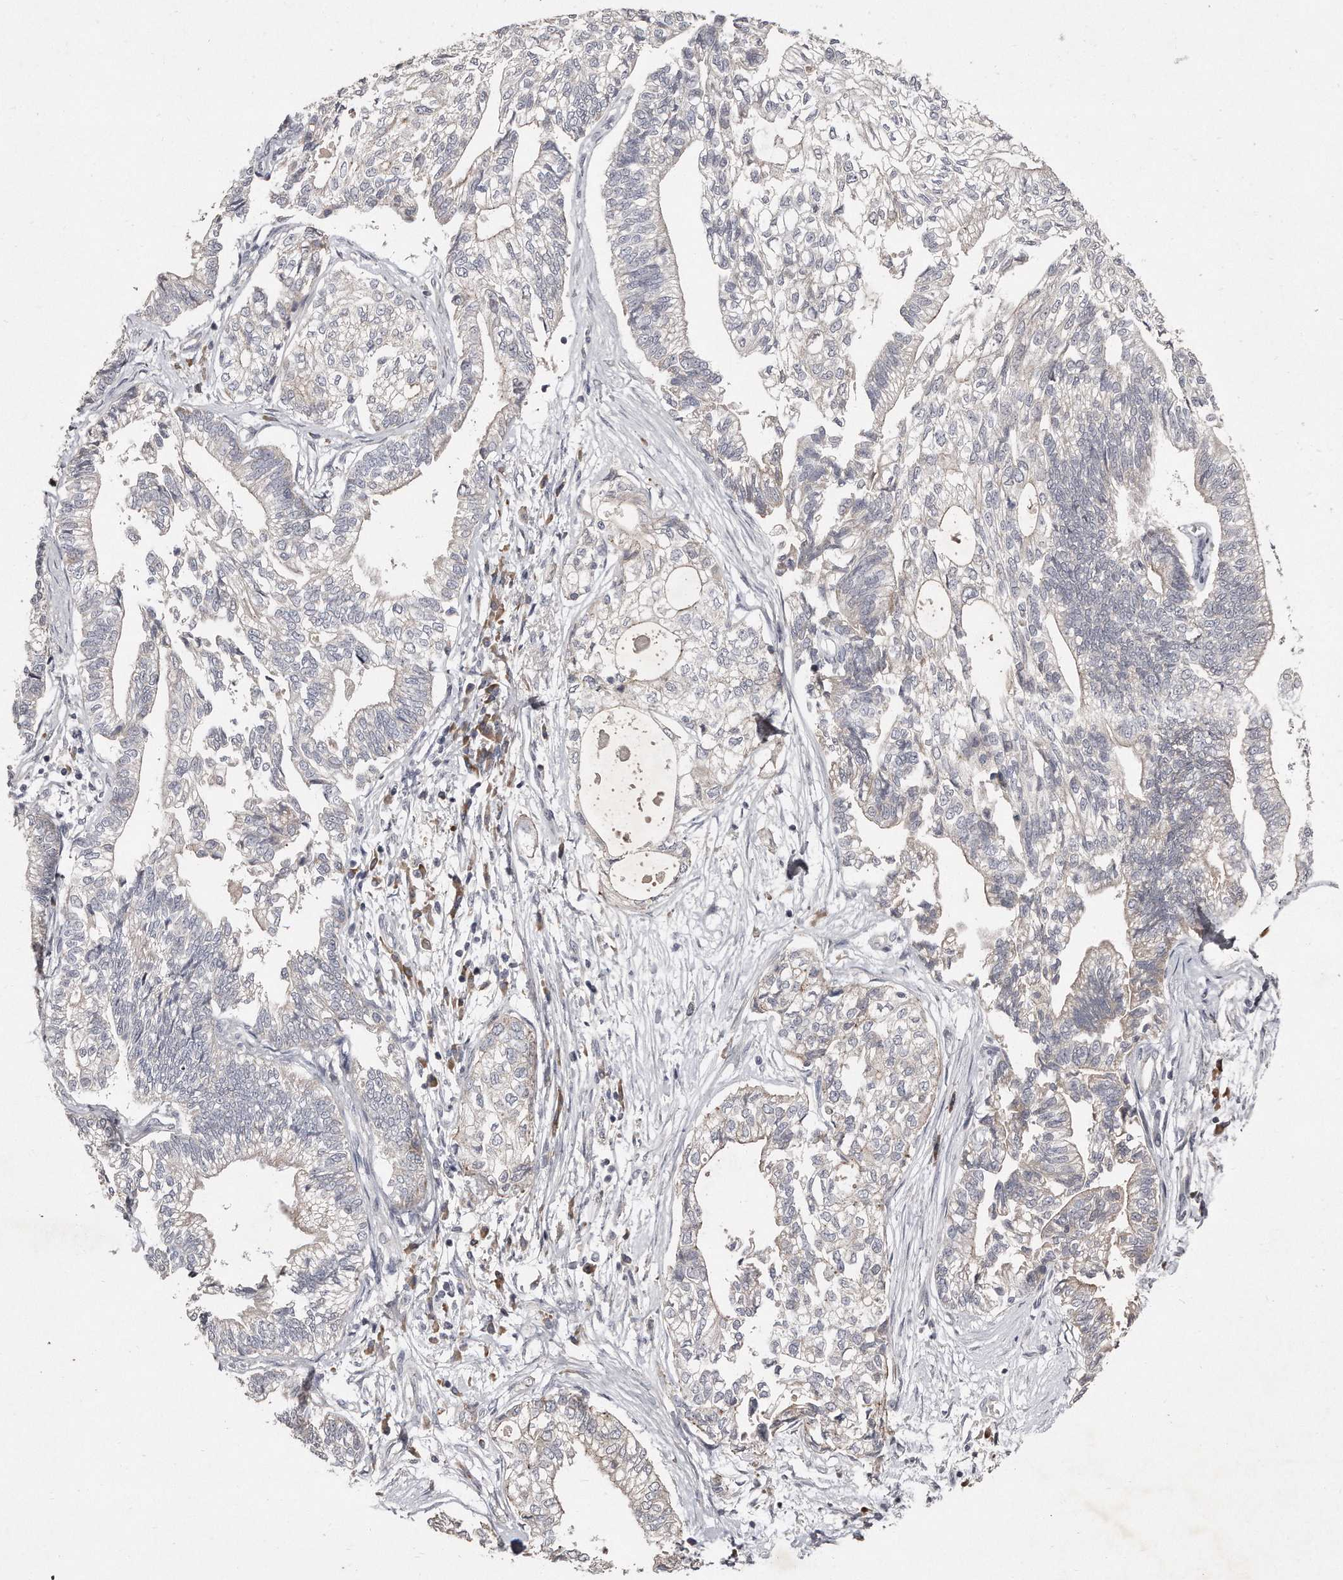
{"staining": {"intensity": "negative", "quantity": "none", "location": "none"}, "tissue": "pancreatic cancer", "cell_type": "Tumor cells", "image_type": "cancer", "snomed": [{"axis": "morphology", "description": "Adenocarcinoma, NOS"}, {"axis": "topography", "description": "Pancreas"}], "caption": "Immunohistochemical staining of human pancreatic cancer exhibits no significant expression in tumor cells.", "gene": "TECR", "patient": {"sex": "male", "age": 72}}